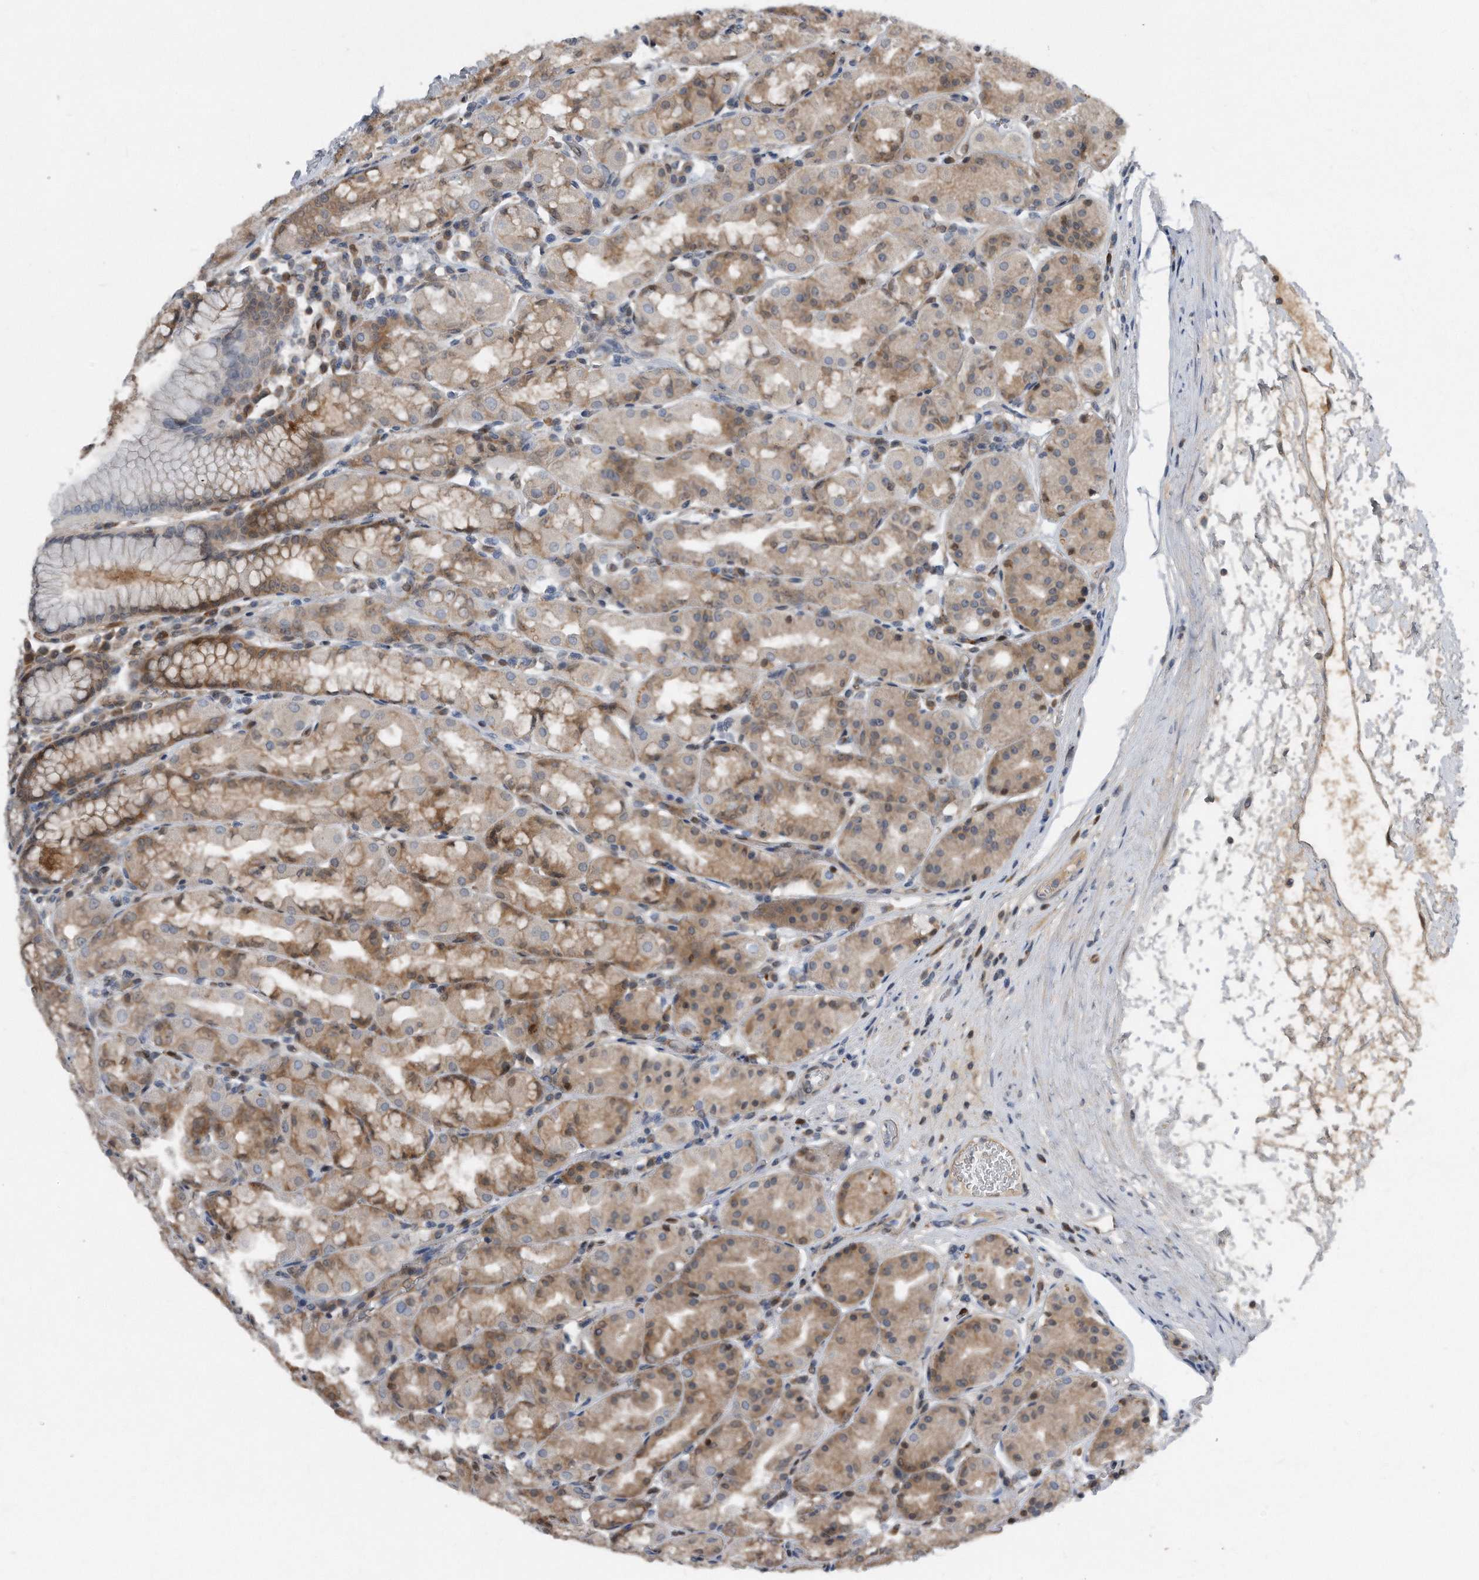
{"staining": {"intensity": "moderate", "quantity": "25%-75%", "location": "cytoplasmic/membranous"}, "tissue": "stomach", "cell_type": "Glandular cells", "image_type": "normal", "snomed": [{"axis": "morphology", "description": "Normal tissue, NOS"}, {"axis": "topography", "description": "Stomach"}, {"axis": "topography", "description": "Stomach, lower"}], "caption": "An image of stomach stained for a protein exhibits moderate cytoplasmic/membranous brown staining in glandular cells. The protein of interest is stained brown, and the nuclei are stained in blue (DAB (3,3'-diaminobenzidine) IHC with brightfield microscopy, high magnification).", "gene": "MAP2K6", "patient": {"sex": "female", "age": 56}}